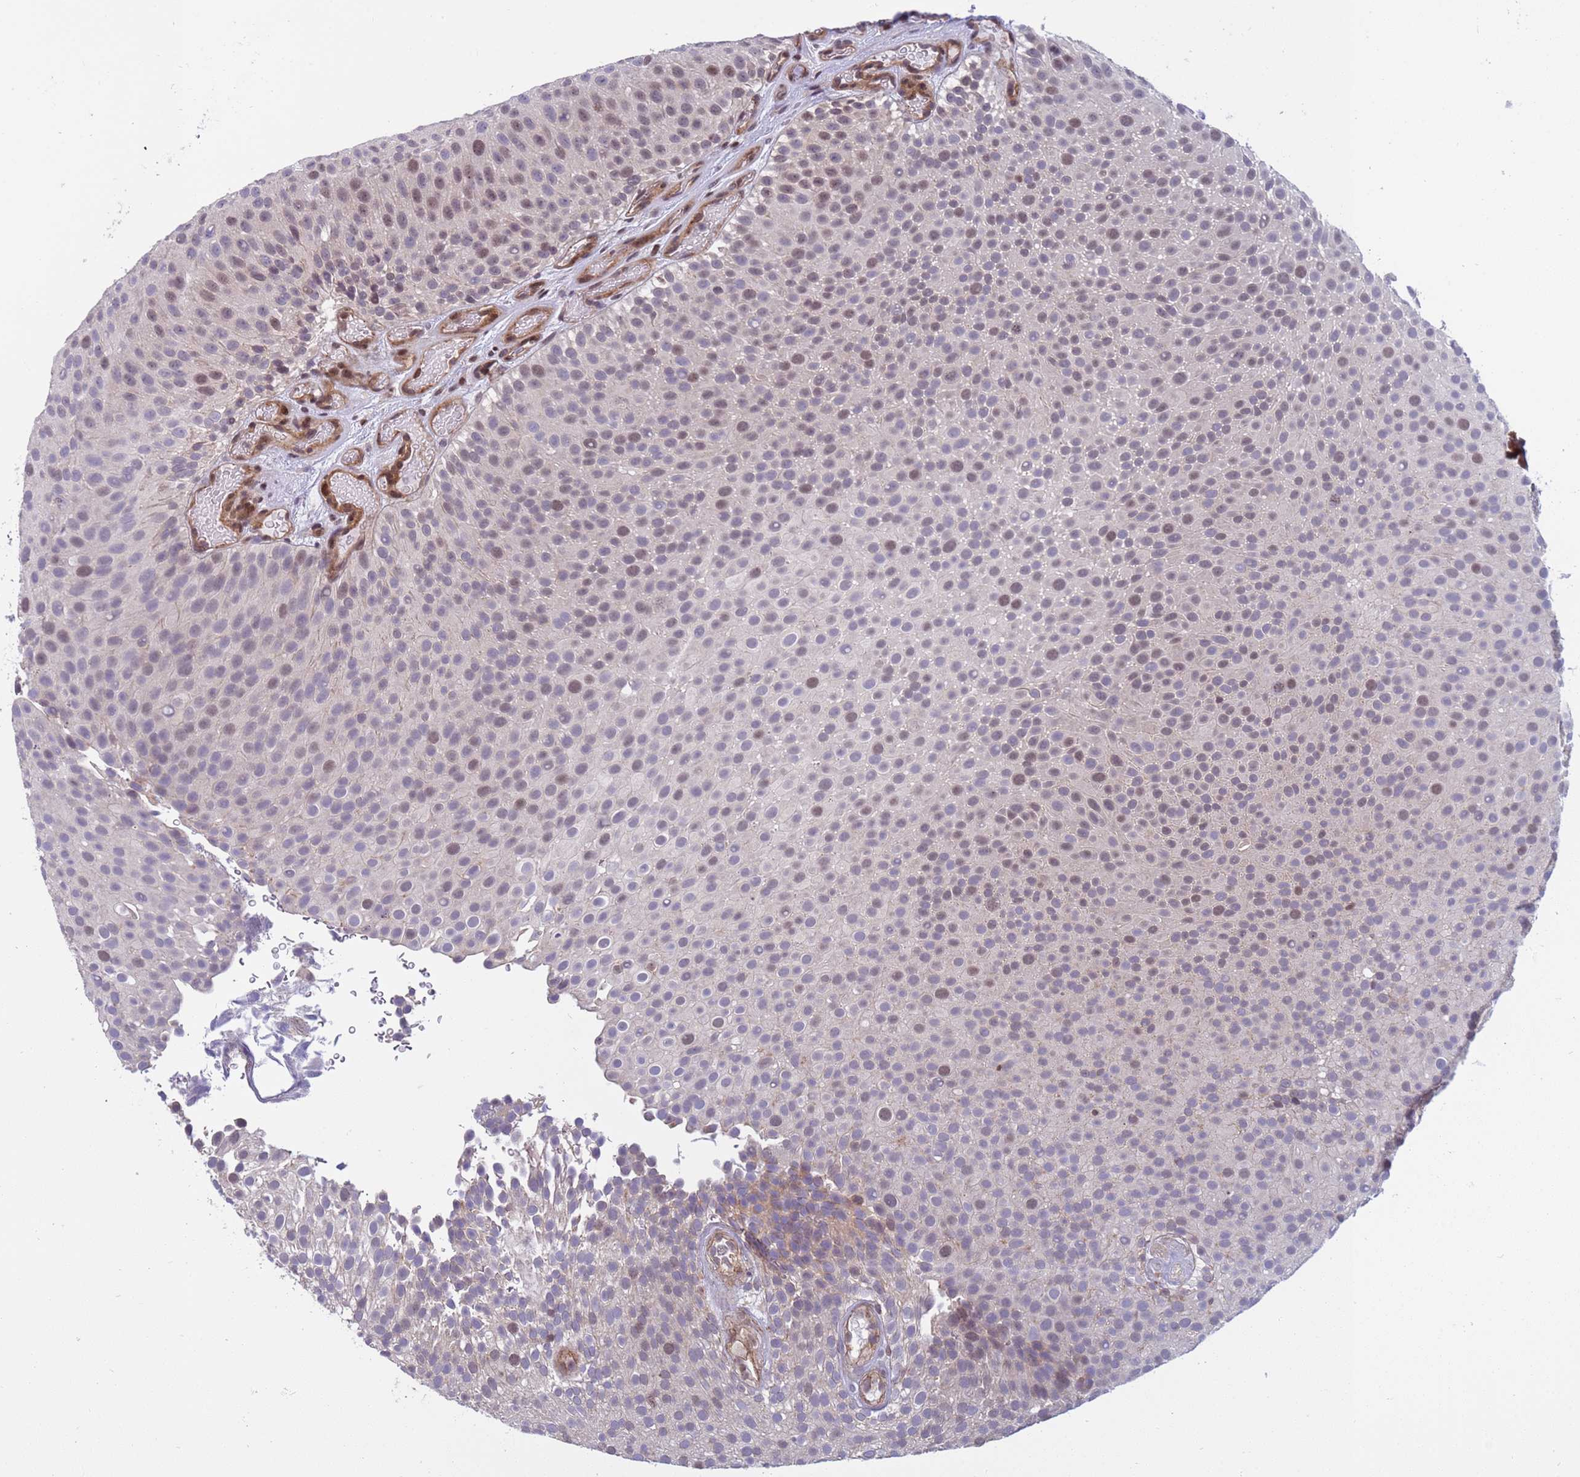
{"staining": {"intensity": "moderate", "quantity": "<25%", "location": "nuclear"}, "tissue": "urothelial cancer", "cell_type": "Tumor cells", "image_type": "cancer", "snomed": [{"axis": "morphology", "description": "Urothelial carcinoma, Low grade"}, {"axis": "topography", "description": "Urinary bladder"}], "caption": "A histopathology image of urothelial cancer stained for a protein exhibits moderate nuclear brown staining in tumor cells.", "gene": "NSL1", "patient": {"sex": "male", "age": 78}}